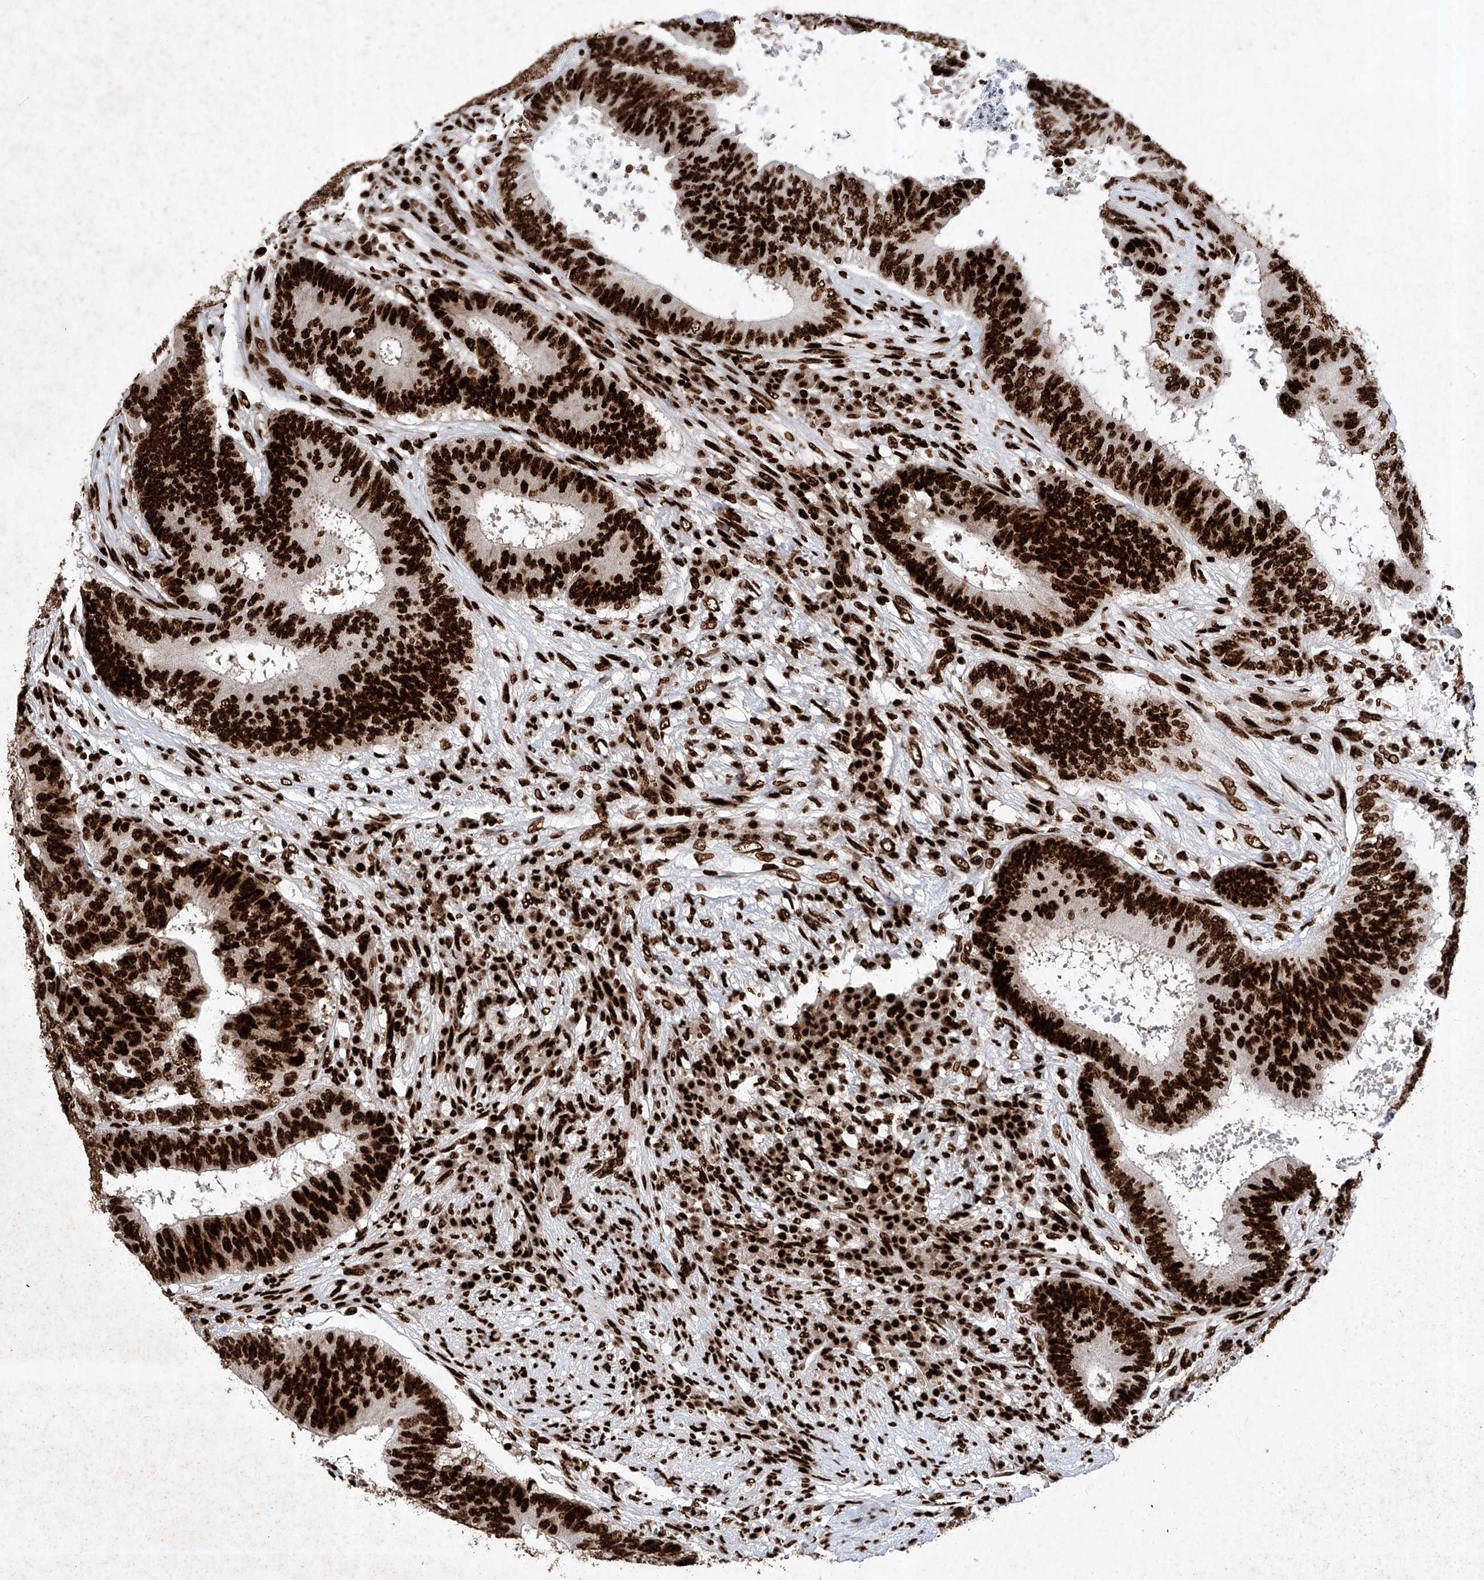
{"staining": {"intensity": "strong", "quantity": ">75%", "location": "nuclear"}, "tissue": "colorectal cancer", "cell_type": "Tumor cells", "image_type": "cancer", "snomed": [{"axis": "morphology", "description": "Adenocarcinoma, NOS"}, {"axis": "topography", "description": "Rectum"}], "caption": "Protein staining demonstrates strong nuclear positivity in about >75% of tumor cells in colorectal cancer. Immunohistochemistry stains the protein in brown and the nuclei are stained blue.", "gene": "SRSF6", "patient": {"sex": "male", "age": 72}}